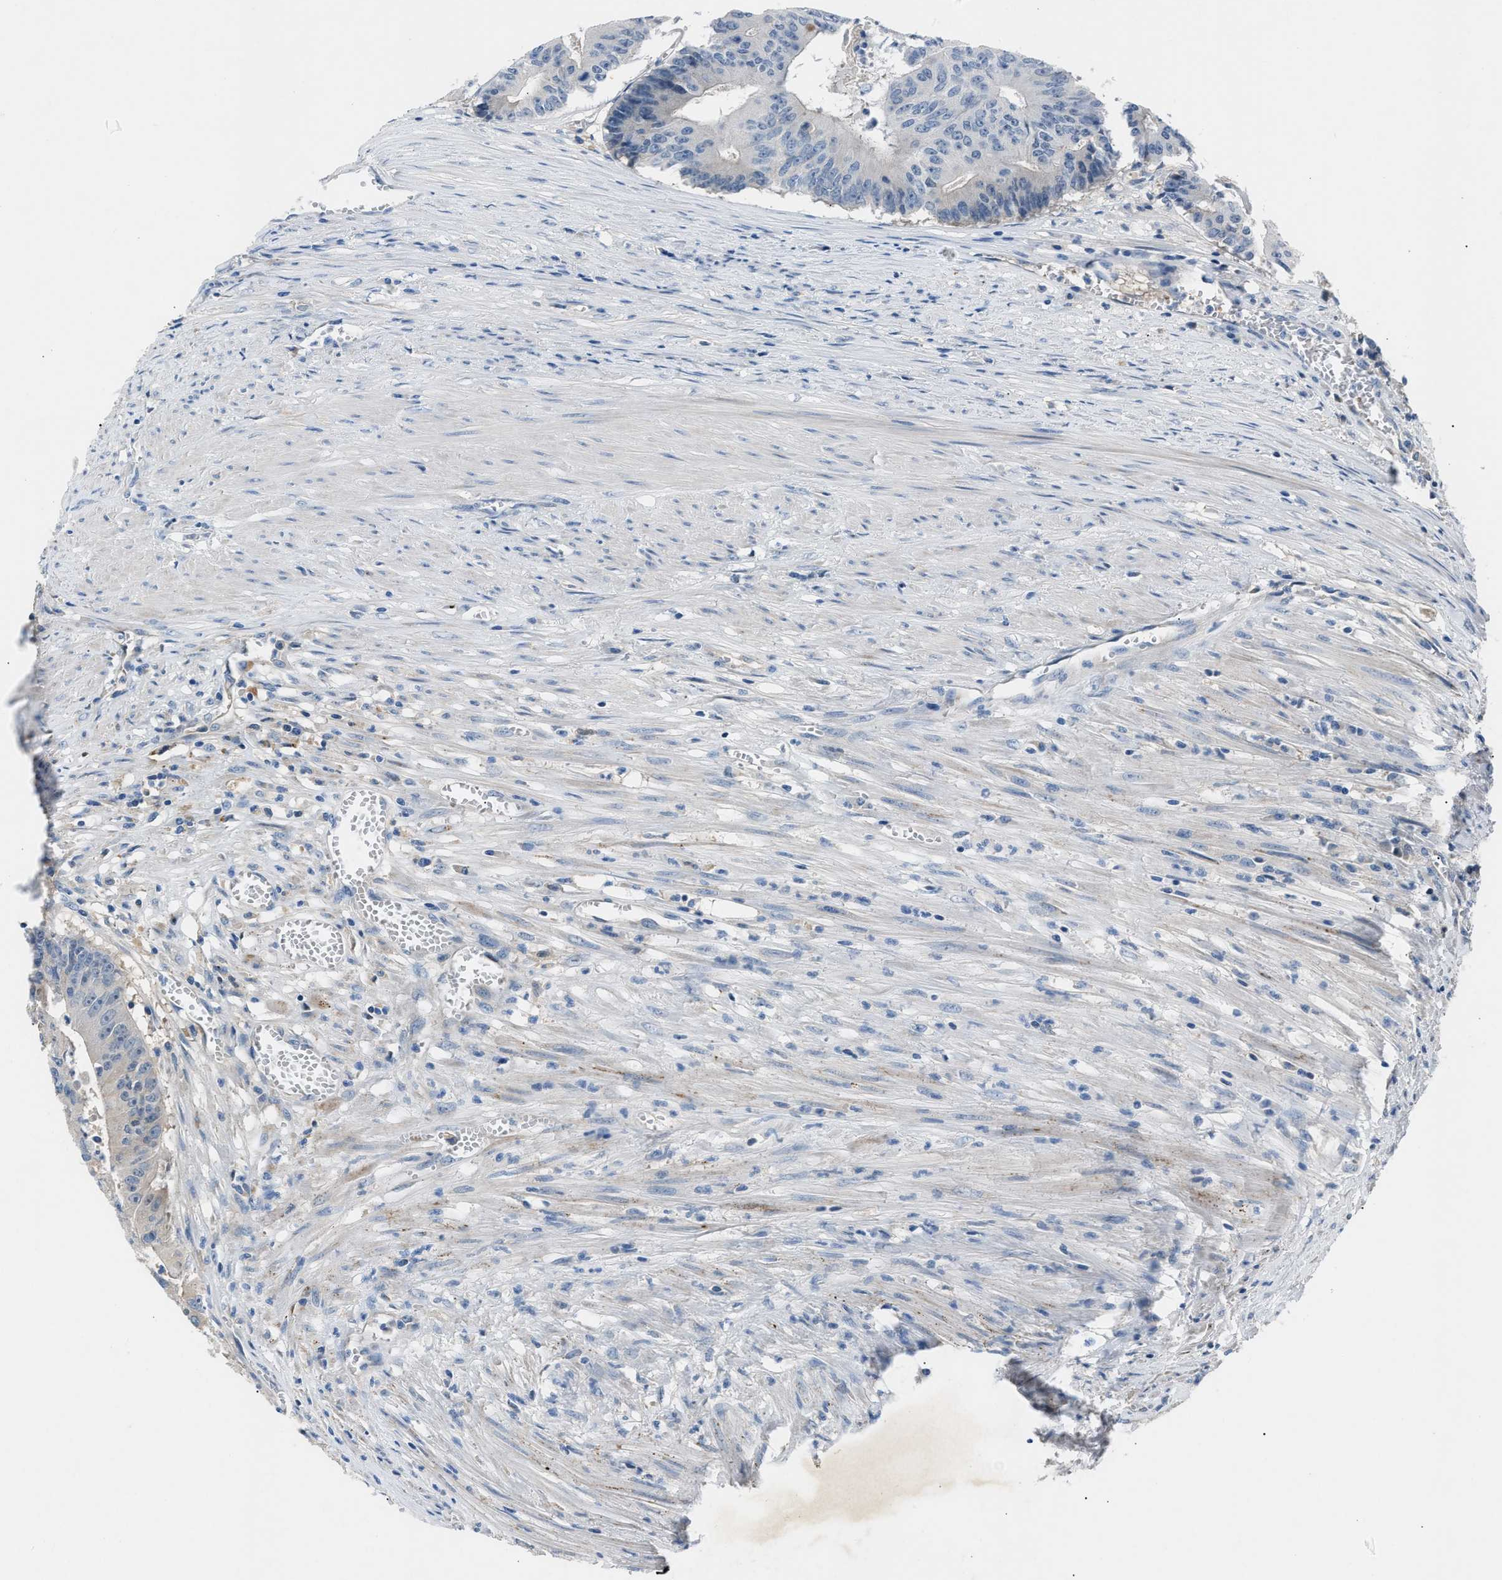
{"staining": {"intensity": "negative", "quantity": "none", "location": "none"}, "tissue": "colorectal cancer", "cell_type": "Tumor cells", "image_type": "cancer", "snomed": [{"axis": "morphology", "description": "Adenocarcinoma, NOS"}, {"axis": "topography", "description": "Colon"}], "caption": "This is an immunohistochemistry histopathology image of adenocarcinoma (colorectal). There is no positivity in tumor cells.", "gene": "DNAAF5", "patient": {"sex": "male", "age": 87}}